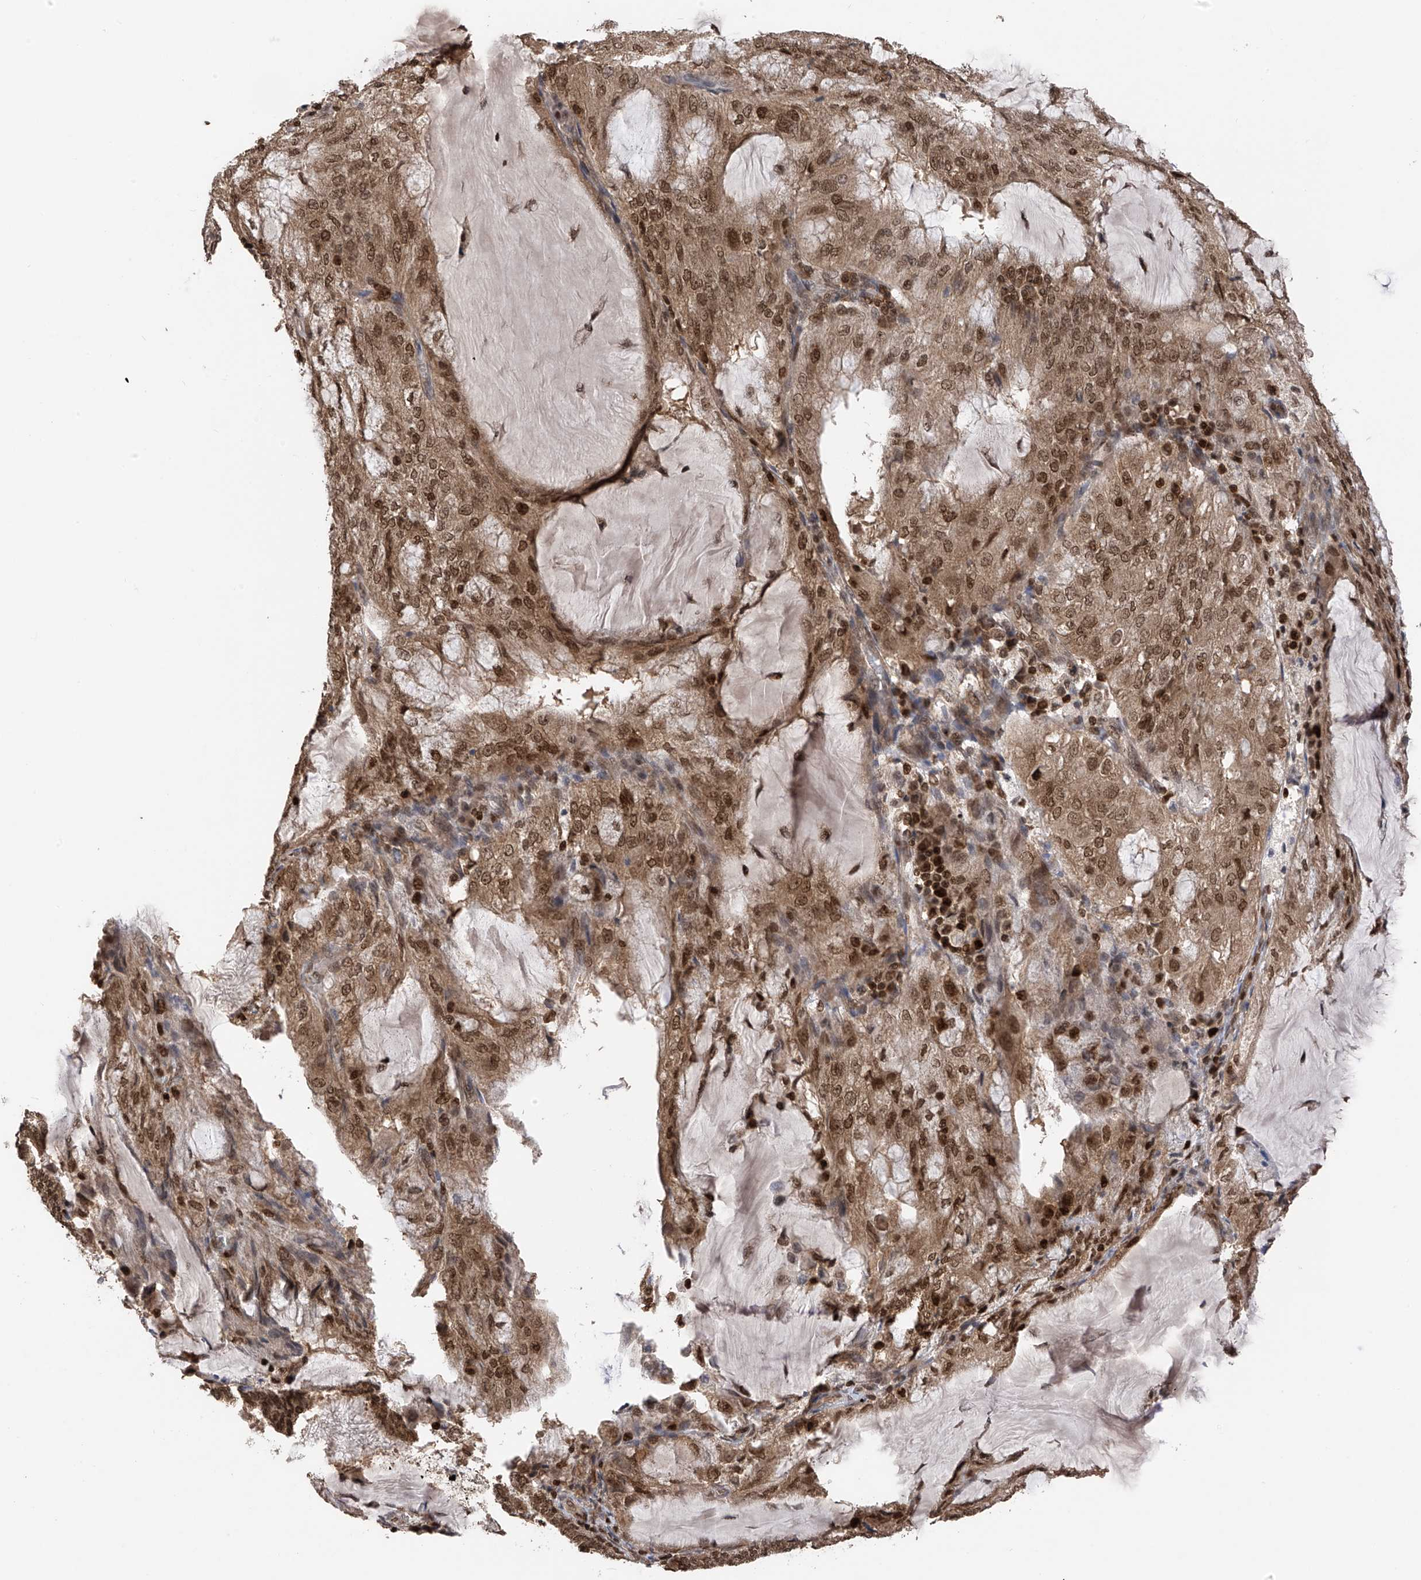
{"staining": {"intensity": "moderate", "quantity": ">75%", "location": "cytoplasmic/membranous,nuclear"}, "tissue": "endometrial cancer", "cell_type": "Tumor cells", "image_type": "cancer", "snomed": [{"axis": "morphology", "description": "Adenocarcinoma, NOS"}, {"axis": "topography", "description": "Endometrium"}], "caption": "Immunohistochemical staining of adenocarcinoma (endometrial) exhibits medium levels of moderate cytoplasmic/membranous and nuclear protein expression in about >75% of tumor cells.", "gene": "DNAJC9", "patient": {"sex": "female", "age": 81}}